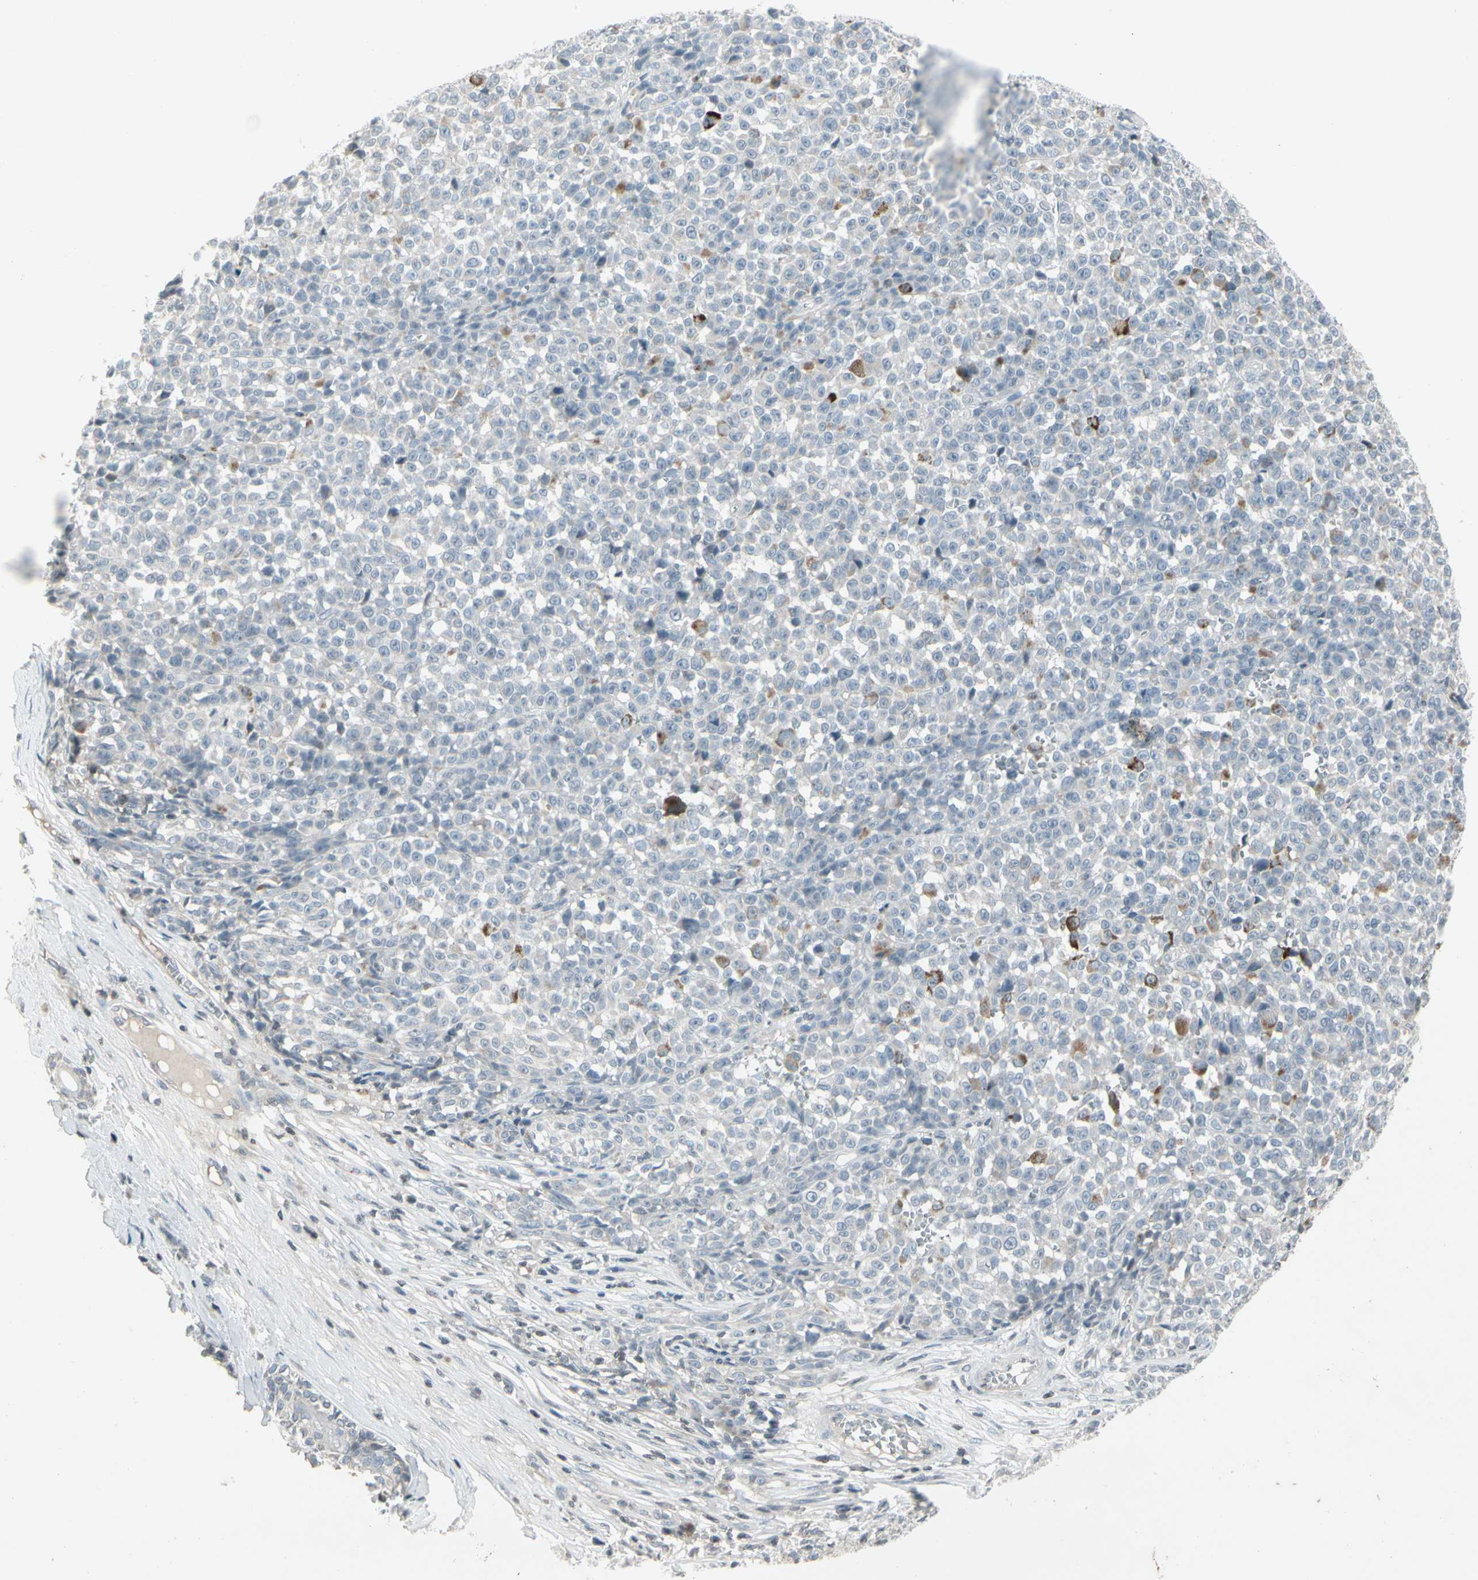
{"staining": {"intensity": "moderate", "quantity": "<25%", "location": "cytoplasmic/membranous"}, "tissue": "melanoma", "cell_type": "Tumor cells", "image_type": "cancer", "snomed": [{"axis": "morphology", "description": "Malignant melanoma, NOS"}, {"axis": "topography", "description": "Skin"}], "caption": "Immunohistochemistry (DAB (3,3'-diaminobenzidine)) staining of melanoma reveals moderate cytoplasmic/membranous protein positivity in approximately <25% of tumor cells. Nuclei are stained in blue.", "gene": "ARG2", "patient": {"sex": "female", "age": 82}}